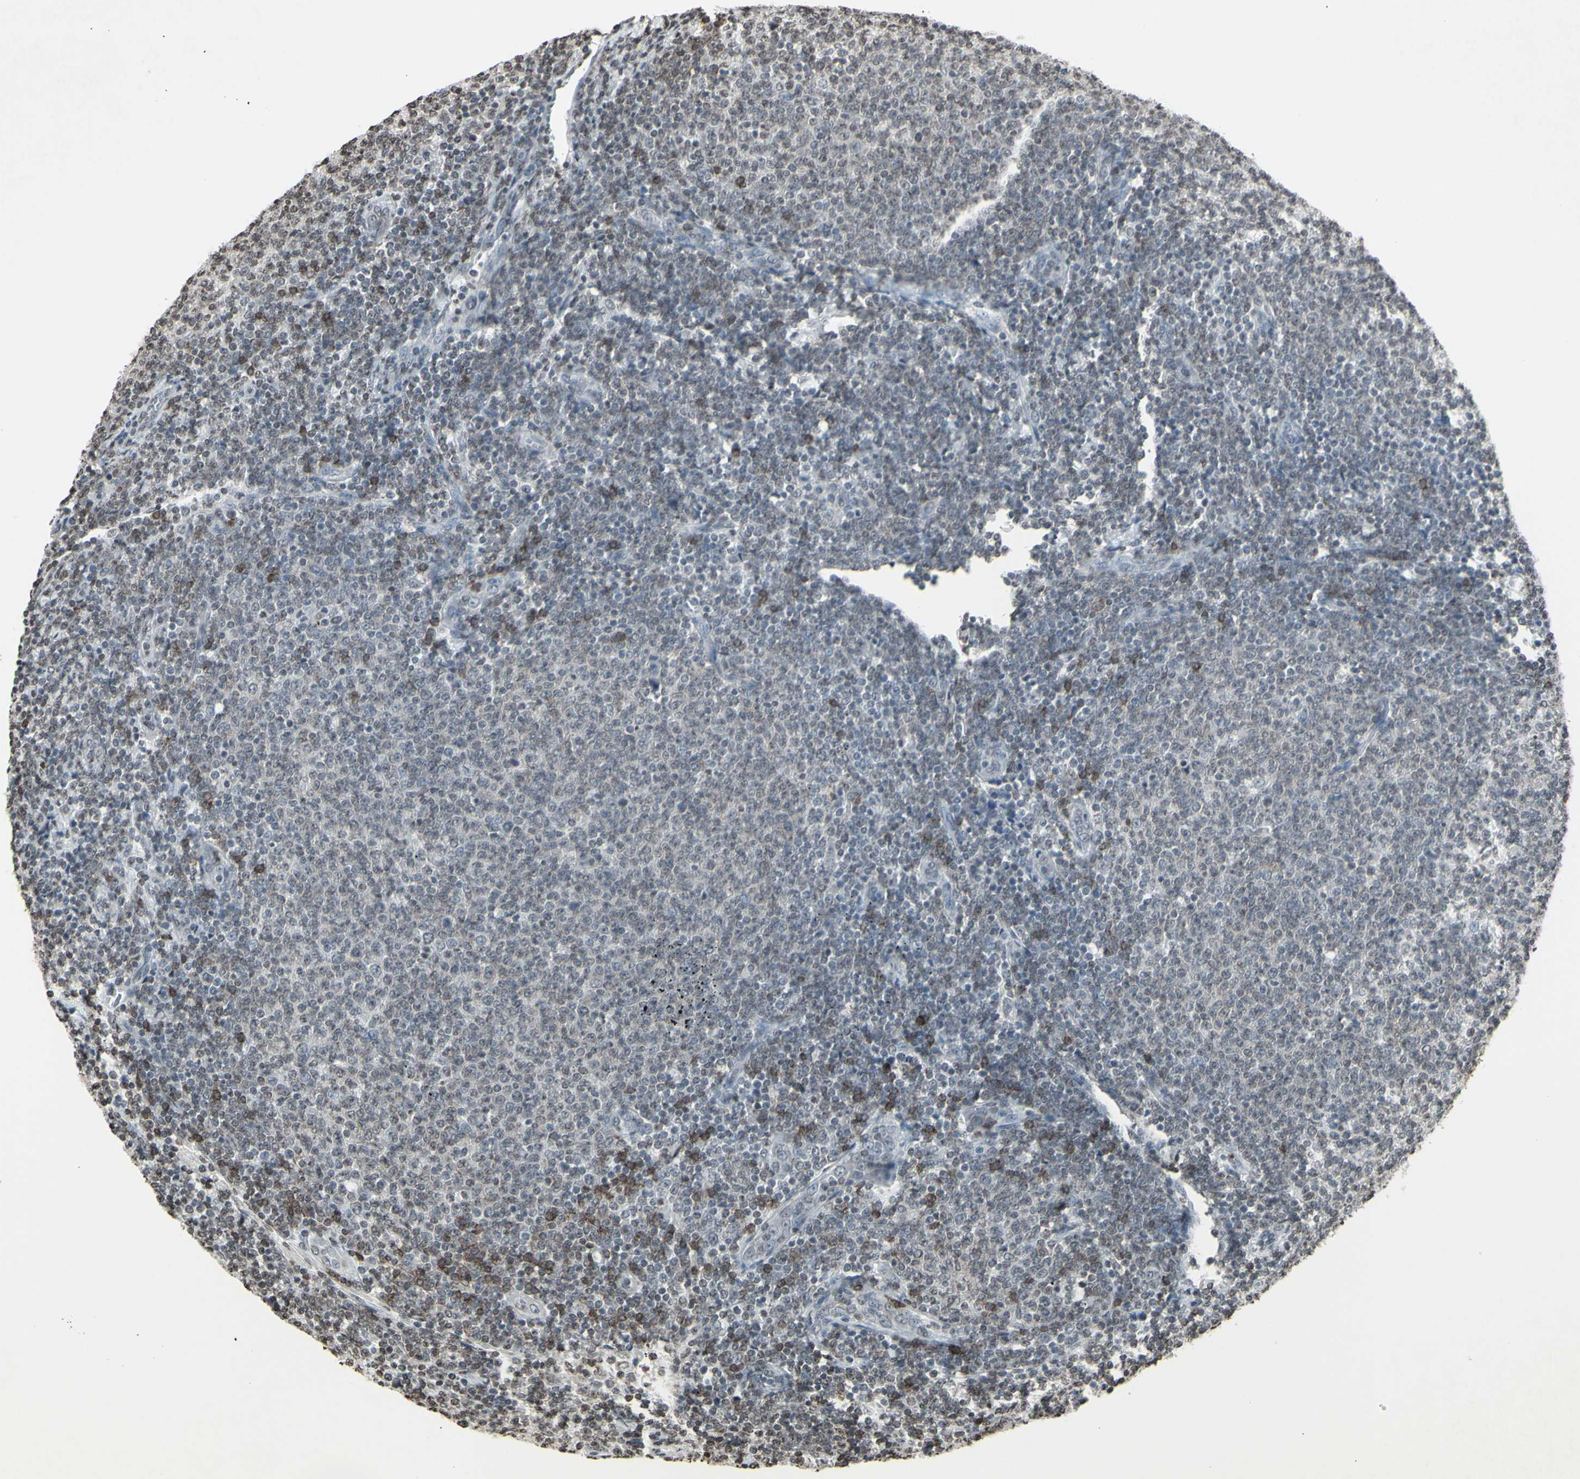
{"staining": {"intensity": "negative", "quantity": "none", "location": "none"}, "tissue": "lymphoma", "cell_type": "Tumor cells", "image_type": "cancer", "snomed": [{"axis": "morphology", "description": "Malignant lymphoma, non-Hodgkin's type, Low grade"}, {"axis": "topography", "description": "Lymph node"}], "caption": "Lymphoma was stained to show a protein in brown. There is no significant positivity in tumor cells. The staining was performed using DAB to visualize the protein expression in brown, while the nuclei were stained in blue with hematoxylin (Magnification: 20x).", "gene": "CD79B", "patient": {"sex": "male", "age": 66}}